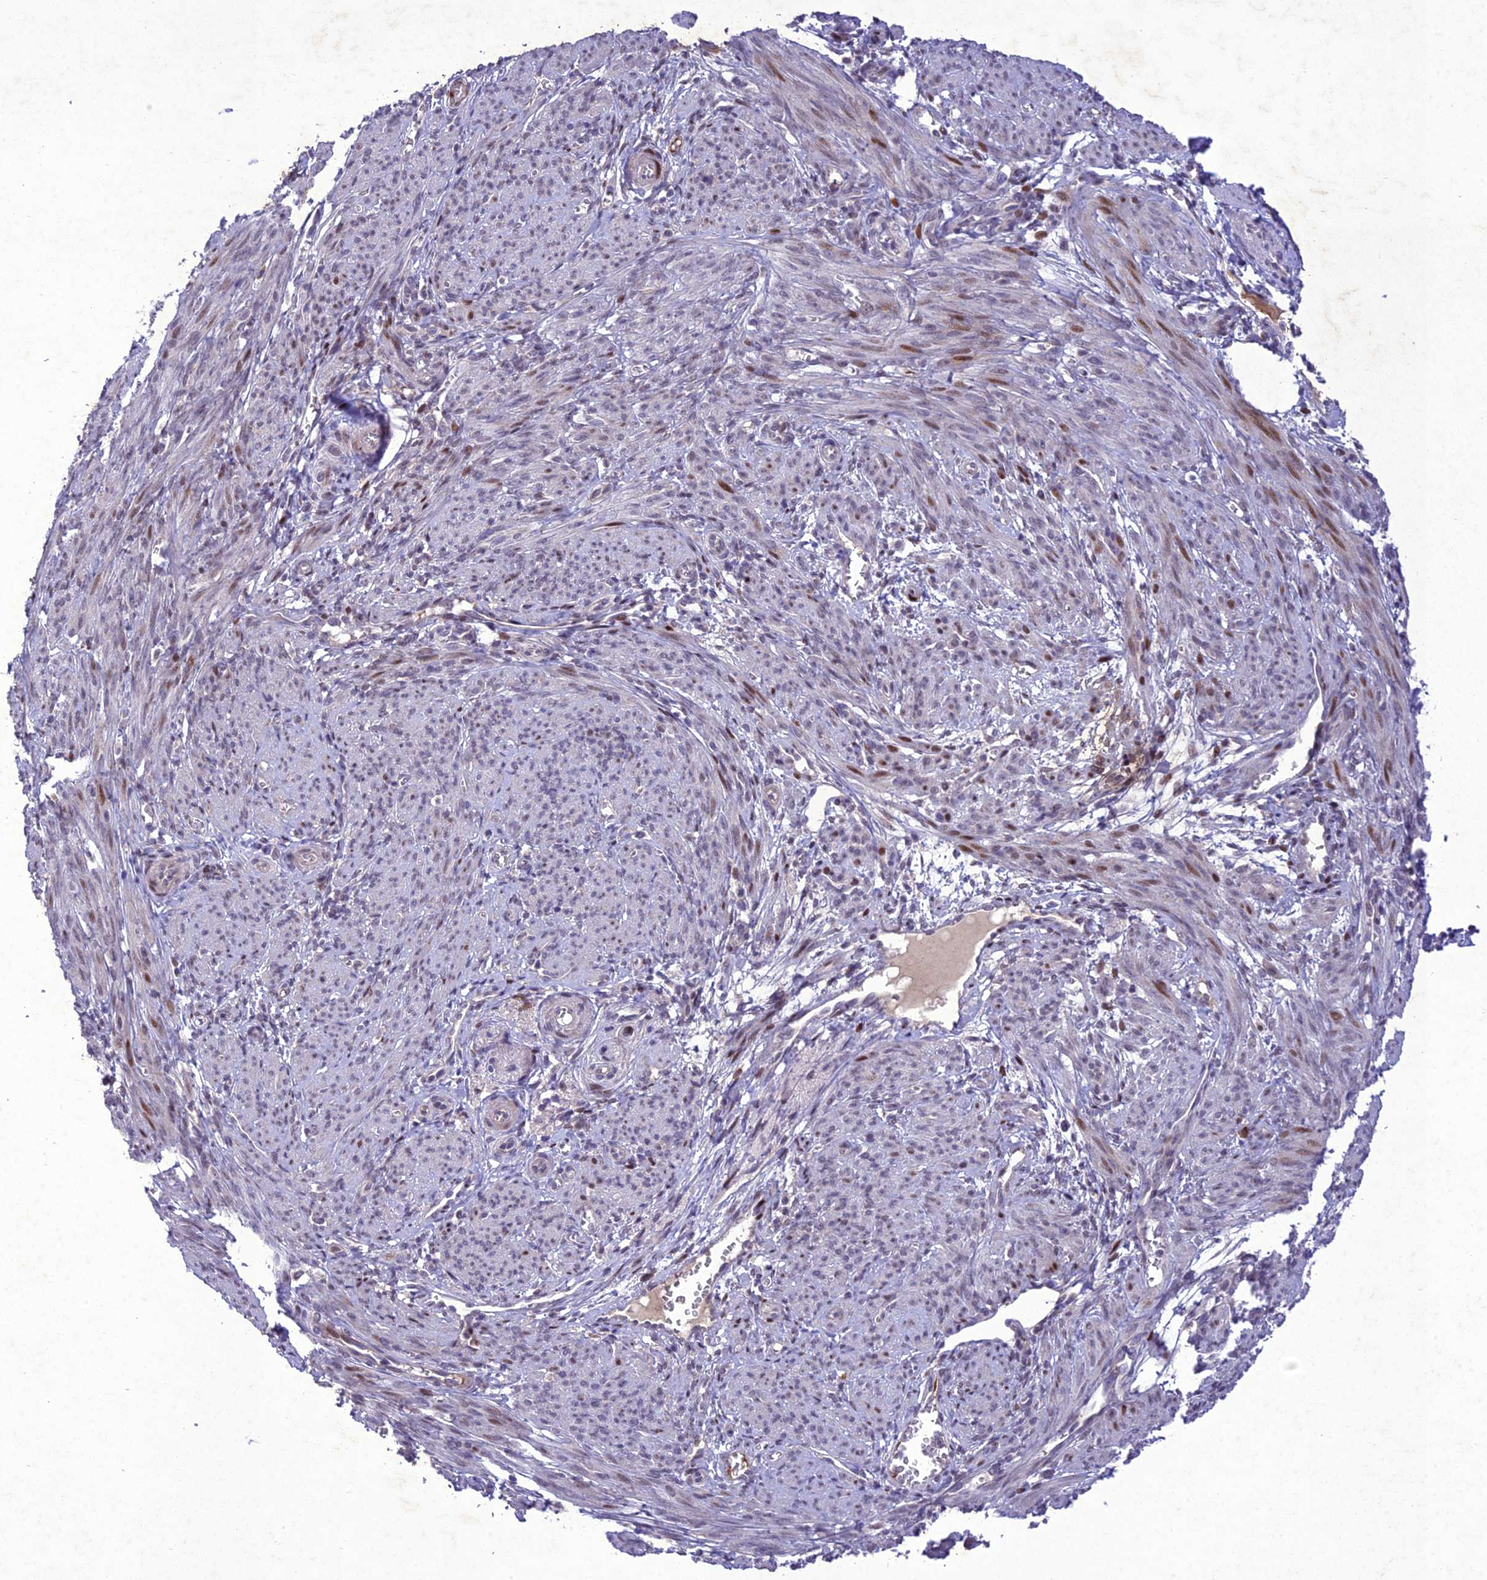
{"staining": {"intensity": "moderate", "quantity": "<25%", "location": "nuclear"}, "tissue": "smooth muscle", "cell_type": "Smooth muscle cells", "image_type": "normal", "snomed": [{"axis": "morphology", "description": "Normal tissue, NOS"}, {"axis": "topography", "description": "Smooth muscle"}], "caption": "Normal smooth muscle demonstrates moderate nuclear staining in about <25% of smooth muscle cells.", "gene": "ANKRD52", "patient": {"sex": "female", "age": 39}}